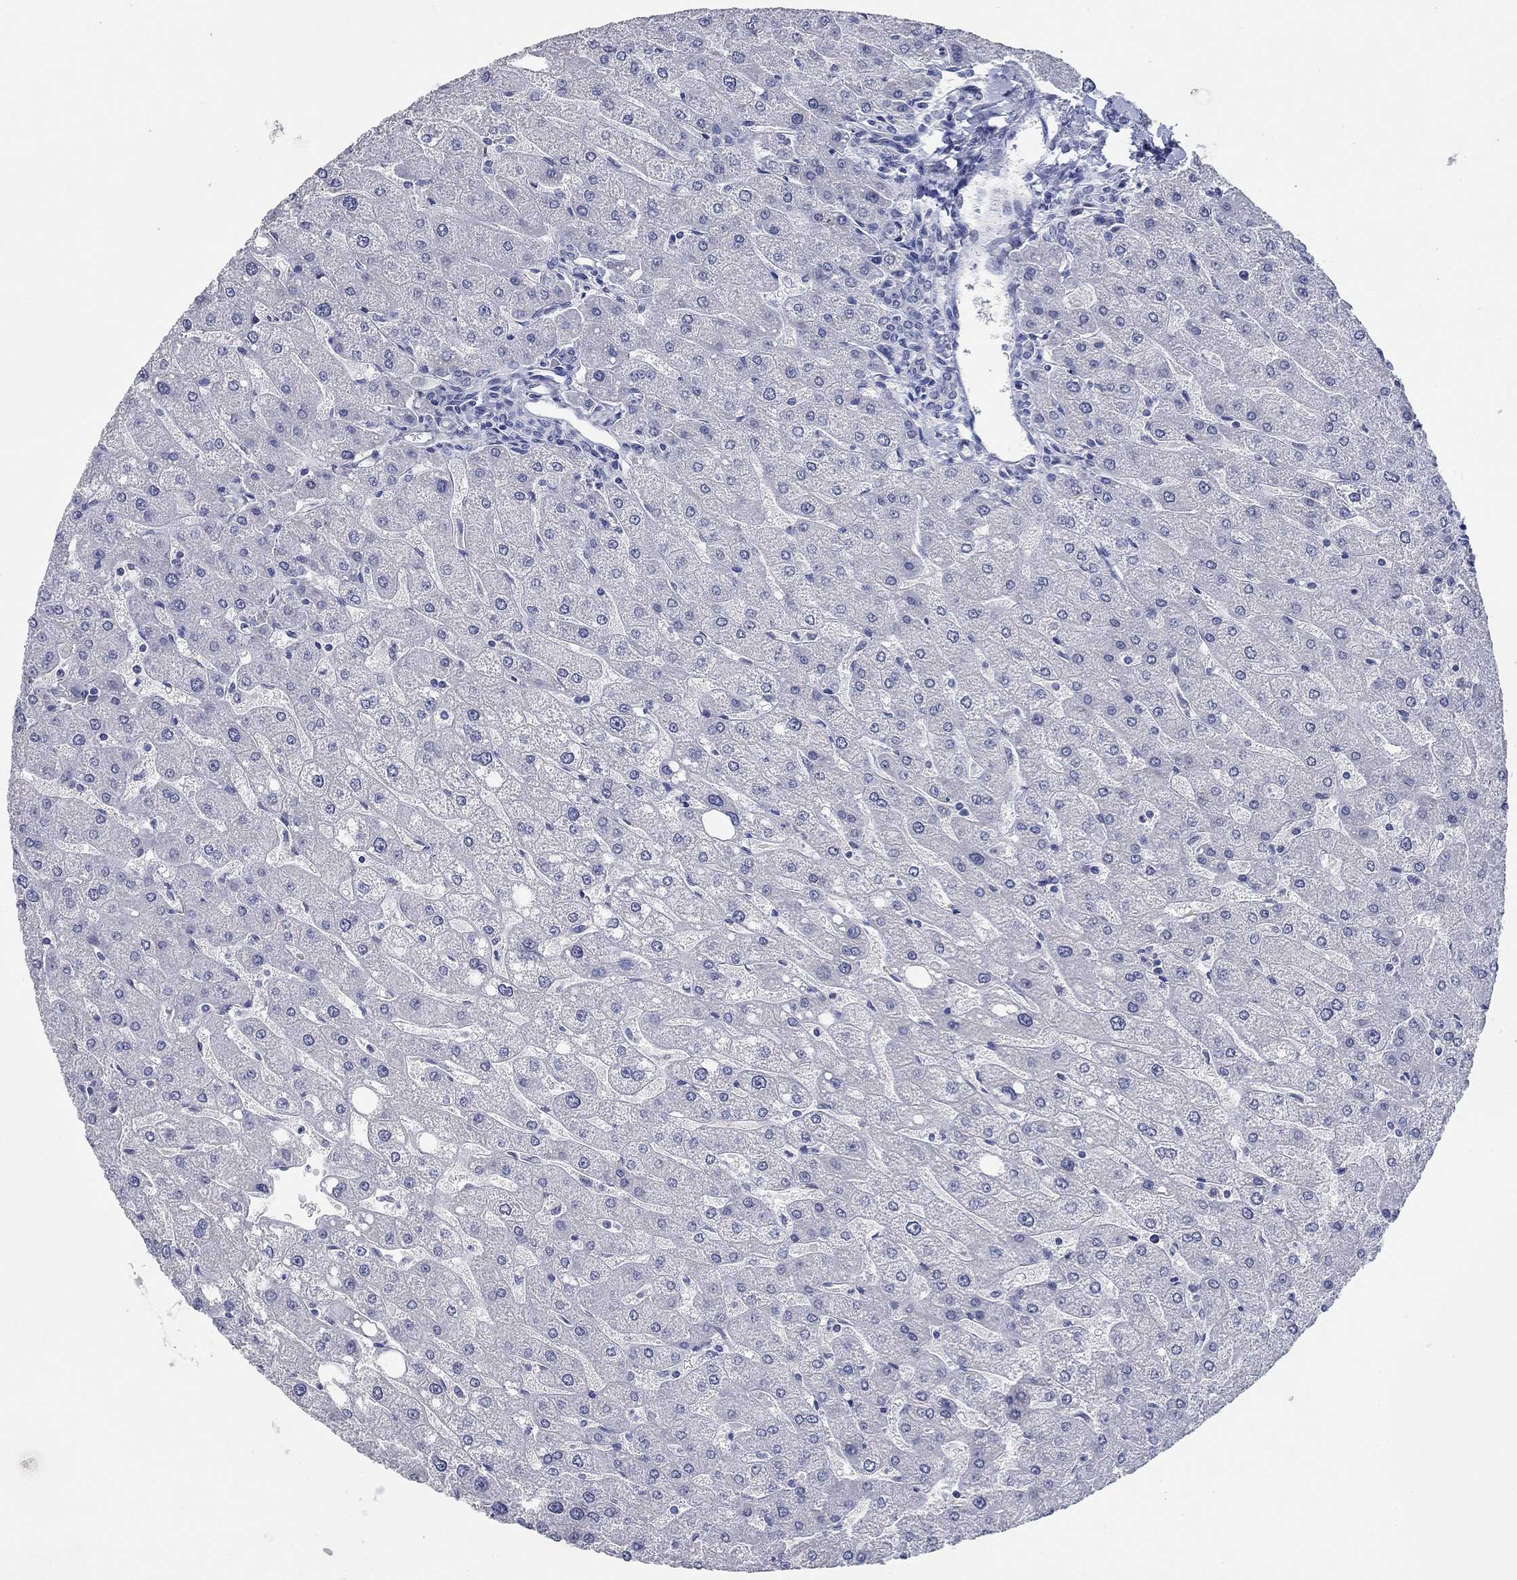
{"staining": {"intensity": "negative", "quantity": "none", "location": "none"}, "tissue": "liver", "cell_type": "Cholangiocytes", "image_type": "normal", "snomed": [{"axis": "morphology", "description": "Normal tissue, NOS"}, {"axis": "topography", "description": "Liver"}], "caption": "Protein analysis of benign liver exhibits no significant positivity in cholangiocytes.", "gene": "POU5F1", "patient": {"sex": "male", "age": 67}}